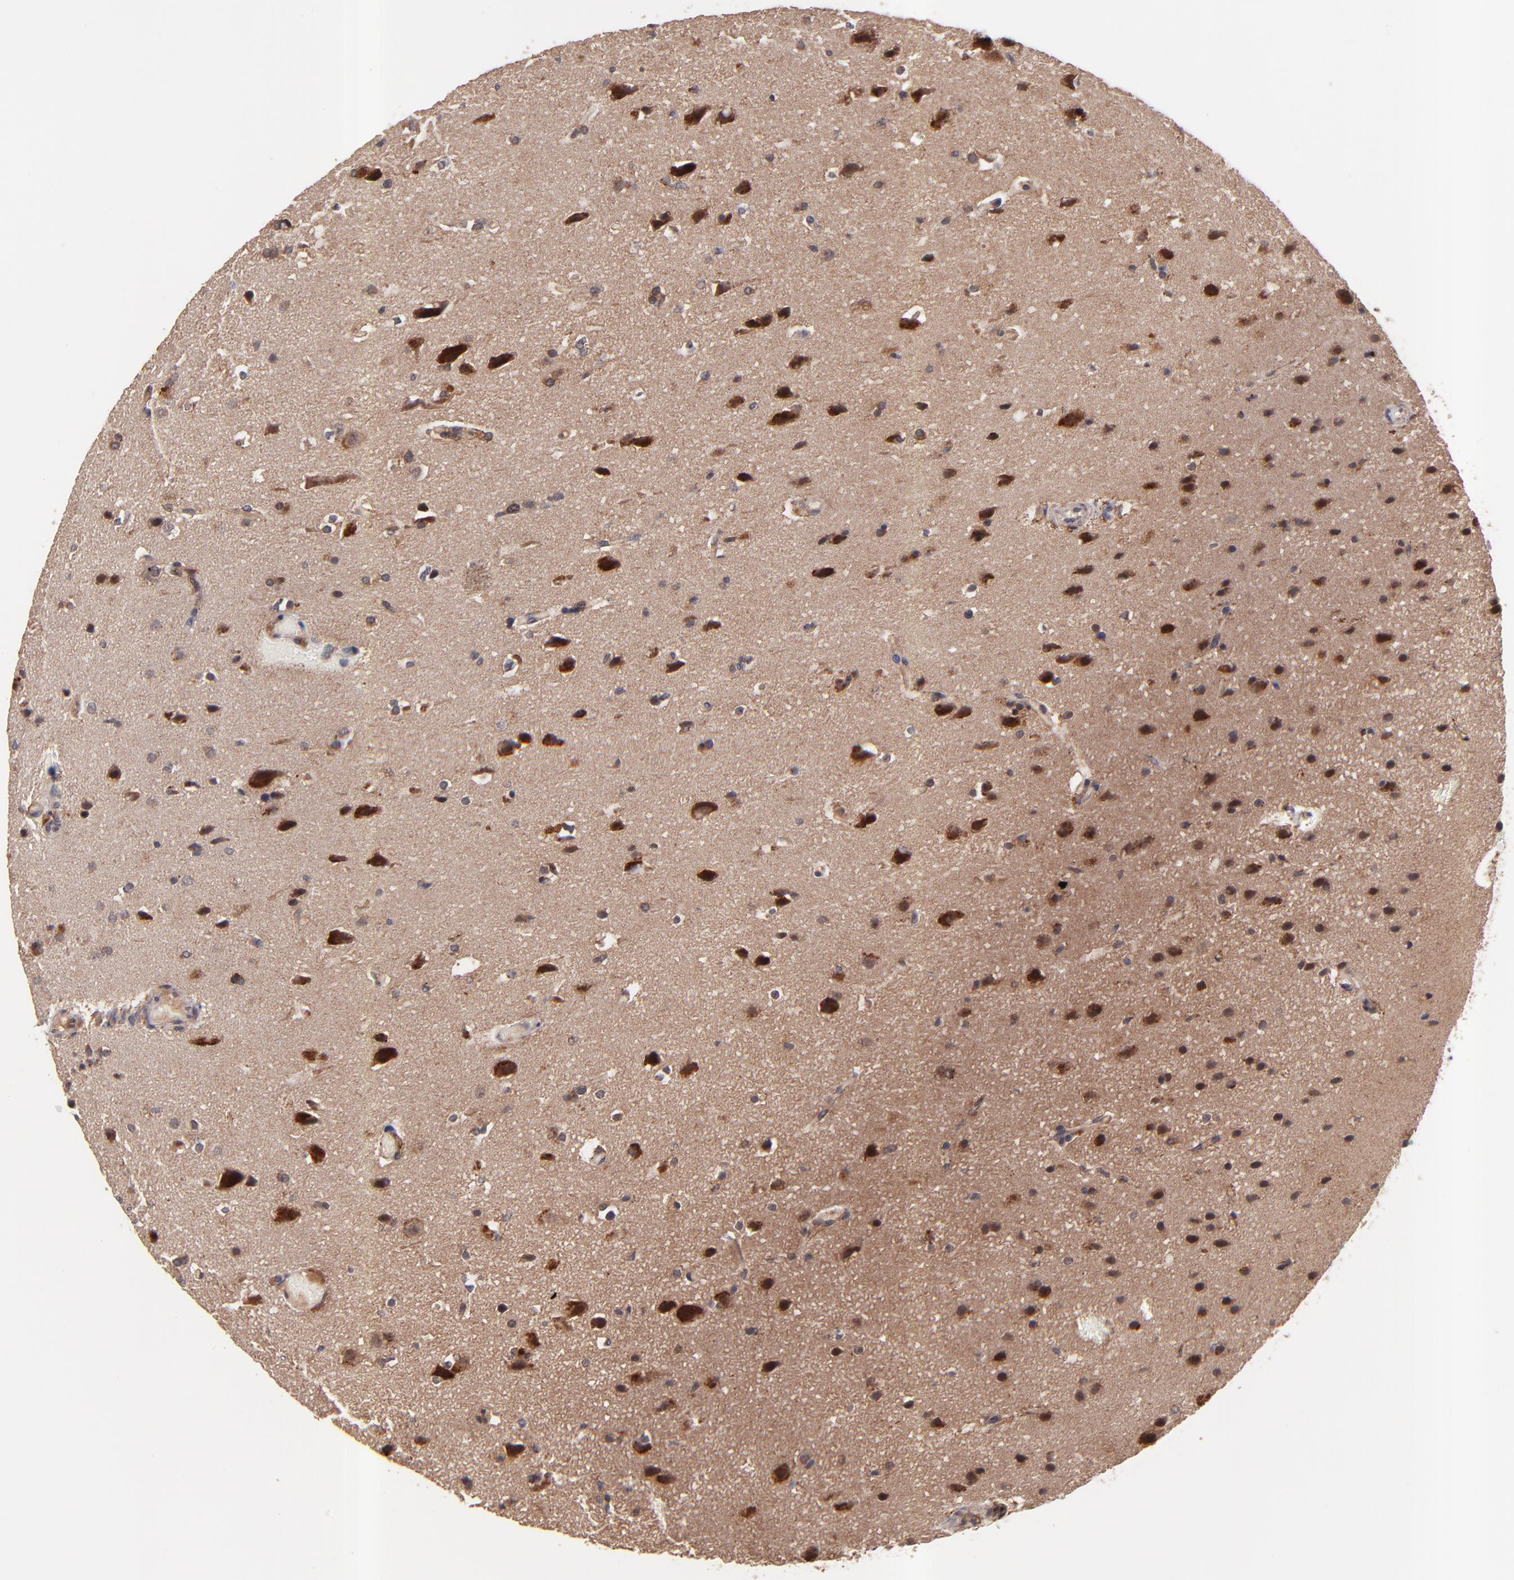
{"staining": {"intensity": "strong", "quantity": "25%-75%", "location": "cytoplasmic/membranous,nuclear"}, "tissue": "glioma", "cell_type": "Tumor cells", "image_type": "cancer", "snomed": [{"axis": "morphology", "description": "Glioma, malignant, Low grade"}, {"axis": "topography", "description": "Cerebral cortex"}], "caption": "A micrograph showing strong cytoplasmic/membranous and nuclear expression in approximately 25%-75% of tumor cells in malignant glioma (low-grade), as visualized by brown immunohistochemical staining.", "gene": "BAIAP2L2", "patient": {"sex": "female", "age": 47}}